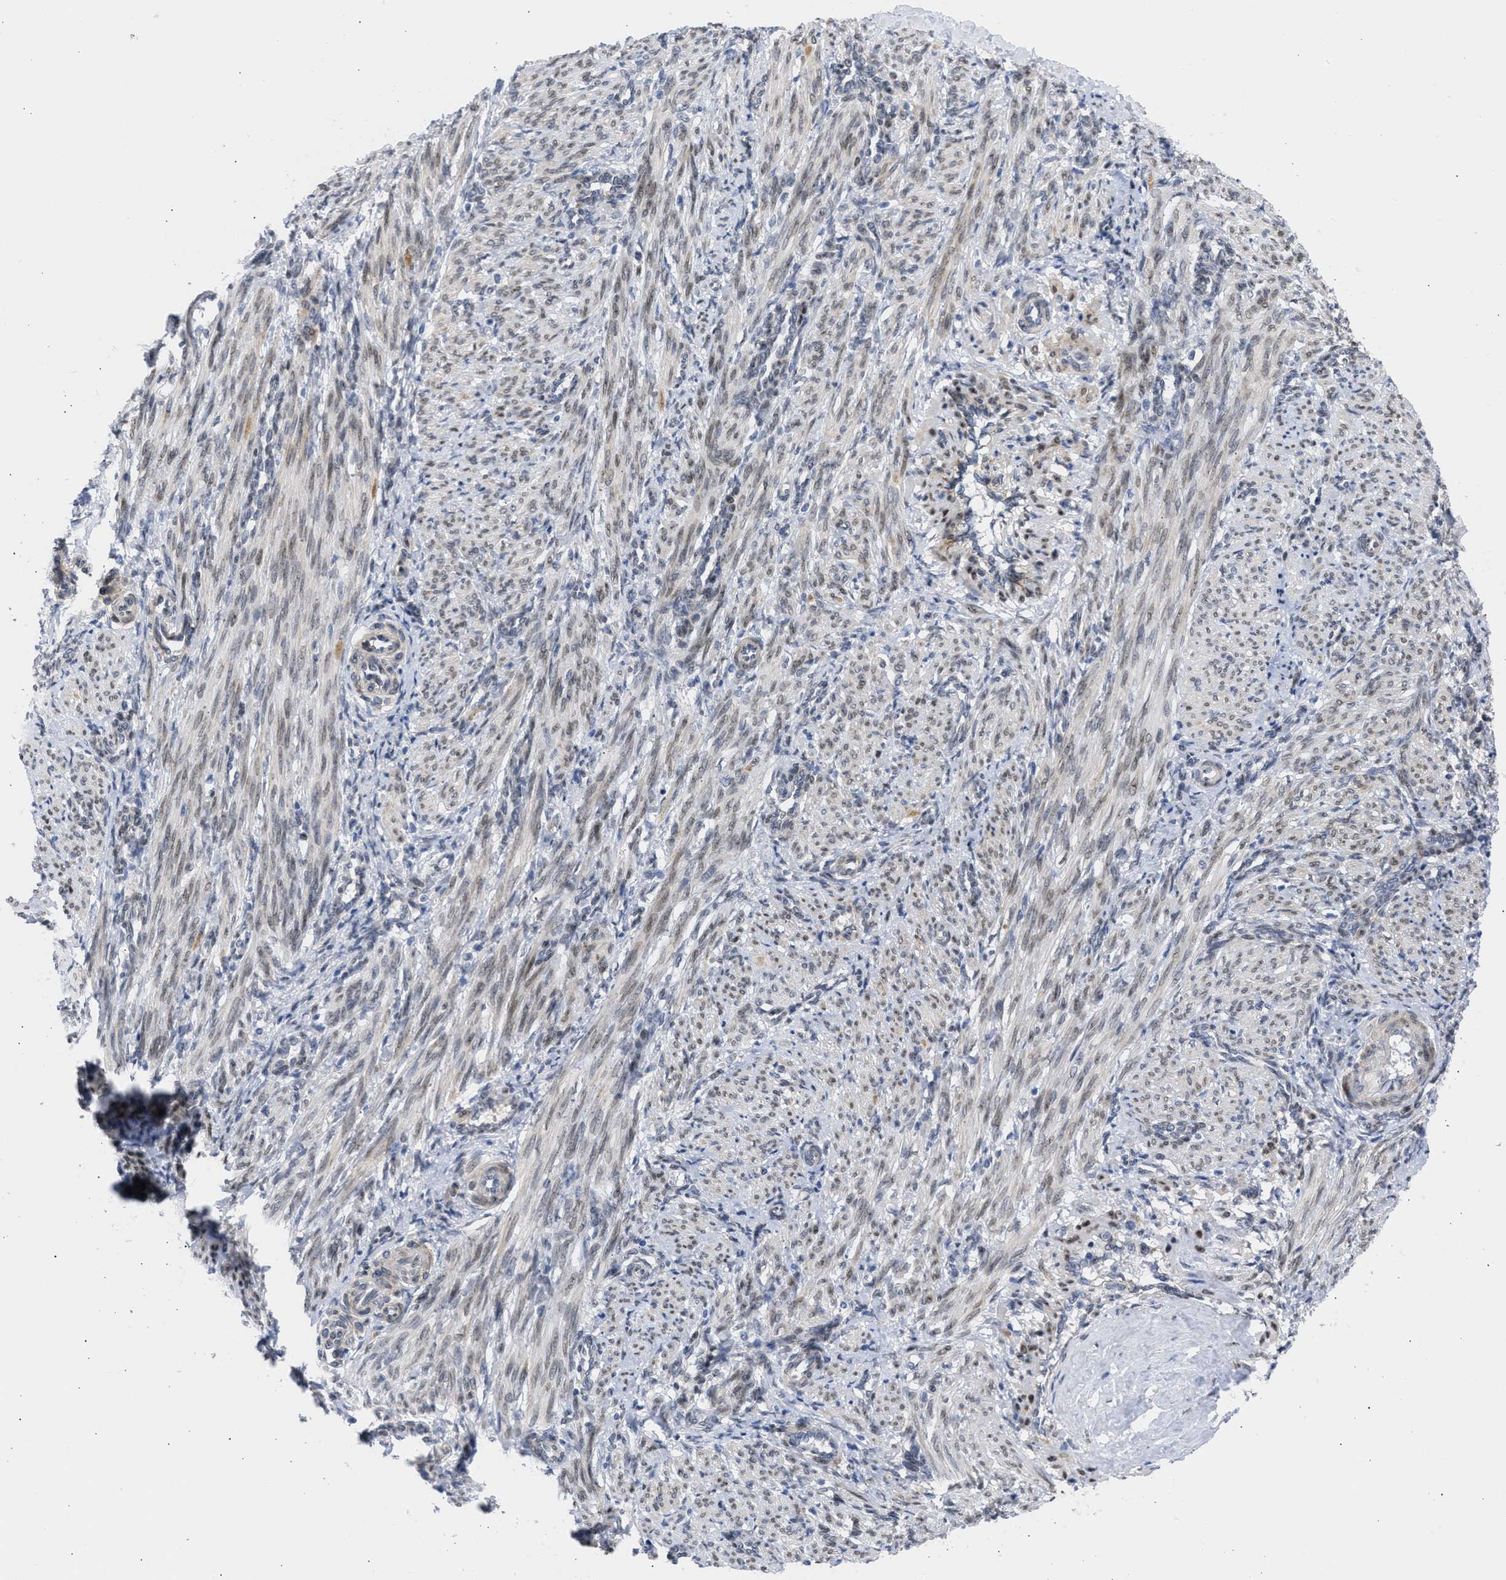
{"staining": {"intensity": "weak", "quantity": ">75%", "location": "nuclear"}, "tissue": "smooth muscle", "cell_type": "Smooth muscle cells", "image_type": "normal", "snomed": [{"axis": "morphology", "description": "Normal tissue, NOS"}, {"axis": "topography", "description": "Endometrium"}], "caption": "Protein staining shows weak nuclear positivity in approximately >75% of smooth muscle cells in unremarkable smooth muscle. (DAB IHC with brightfield microscopy, high magnification).", "gene": "NUP35", "patient": {"sex": "female", "age": 33}}